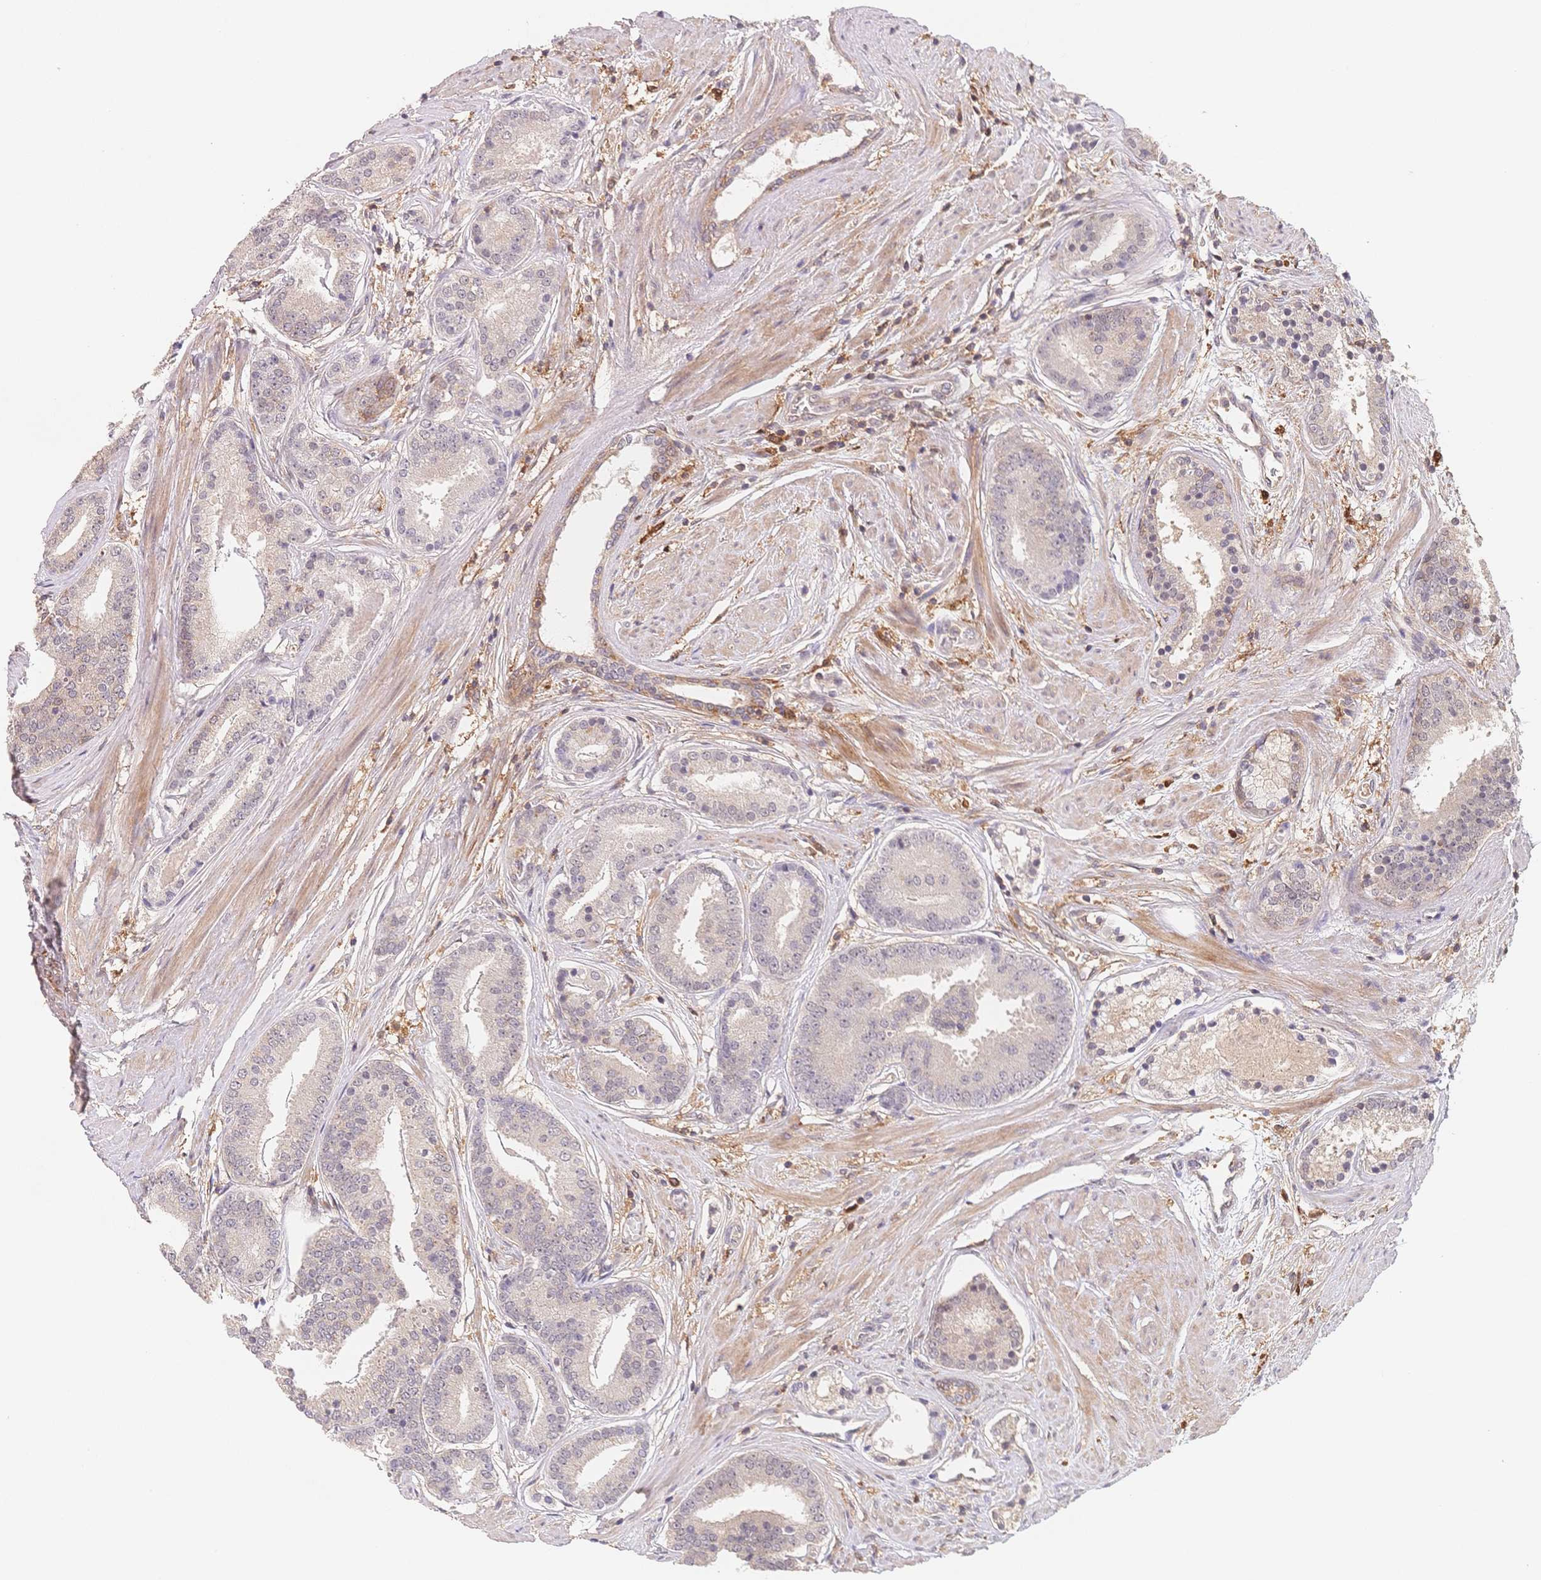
{"staining": {"intensity": "negative", "quantity": "none", "location": "none"}, "tissue": "prostate cancer", "cell_type": "Tumor cells", "image_type": "cancer", "snomed": [{"axis": "morphology", "description": "Adenocarcinoma, High grade"}, {"axis": "topography", "description": "Prostate"}], "caption": "Immunohistochemistry micrograph of prostate cancer (high-grade adenocarcinoma) stained for a protein (brown), which demonstrates no expression in tumor cells.", "gene": "C12orf75", "patient": {"sex": "male", "age": 63}}